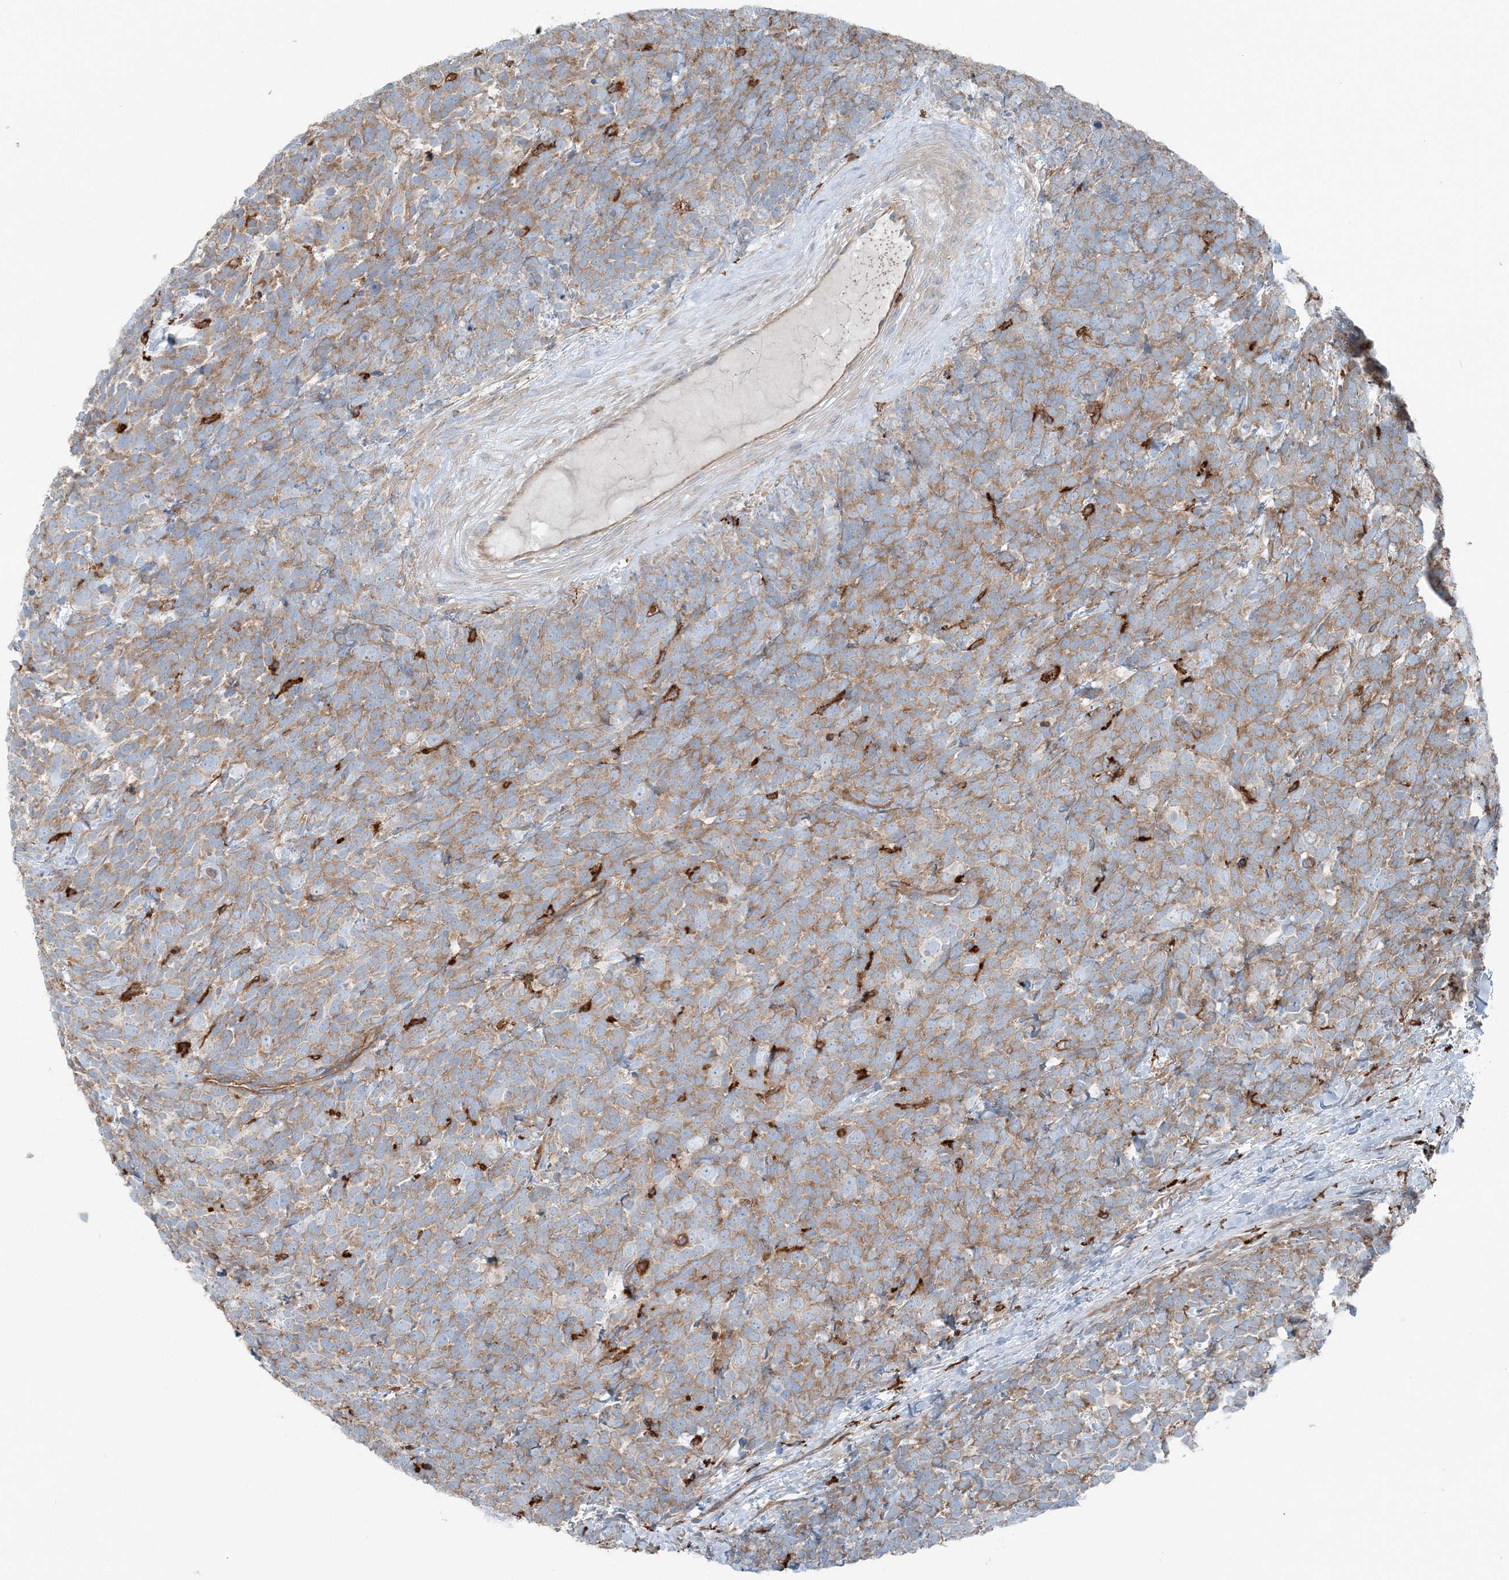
{"staining": {"intensity": "moderate", "quantity": ">75%", "location": "cytoplasmic/membranous"}, "tissue": "urothelial cancer", "cell_type": "Tumor cells", "image_type": "cancer", "snomed": [{"axis": "morphology", "description": "Urothelial carcinoma, High grade"}, {"axis": "topography", "description": "Urinary bladder"}], "caption": "DAB immunohistochemical staining of urothelial cancer shows moderate cytoplasmic/membranous protein staining in about >75% of tumor cells.", "gene": "SNX2", "patient": {"sex": "female", "age": 82}}